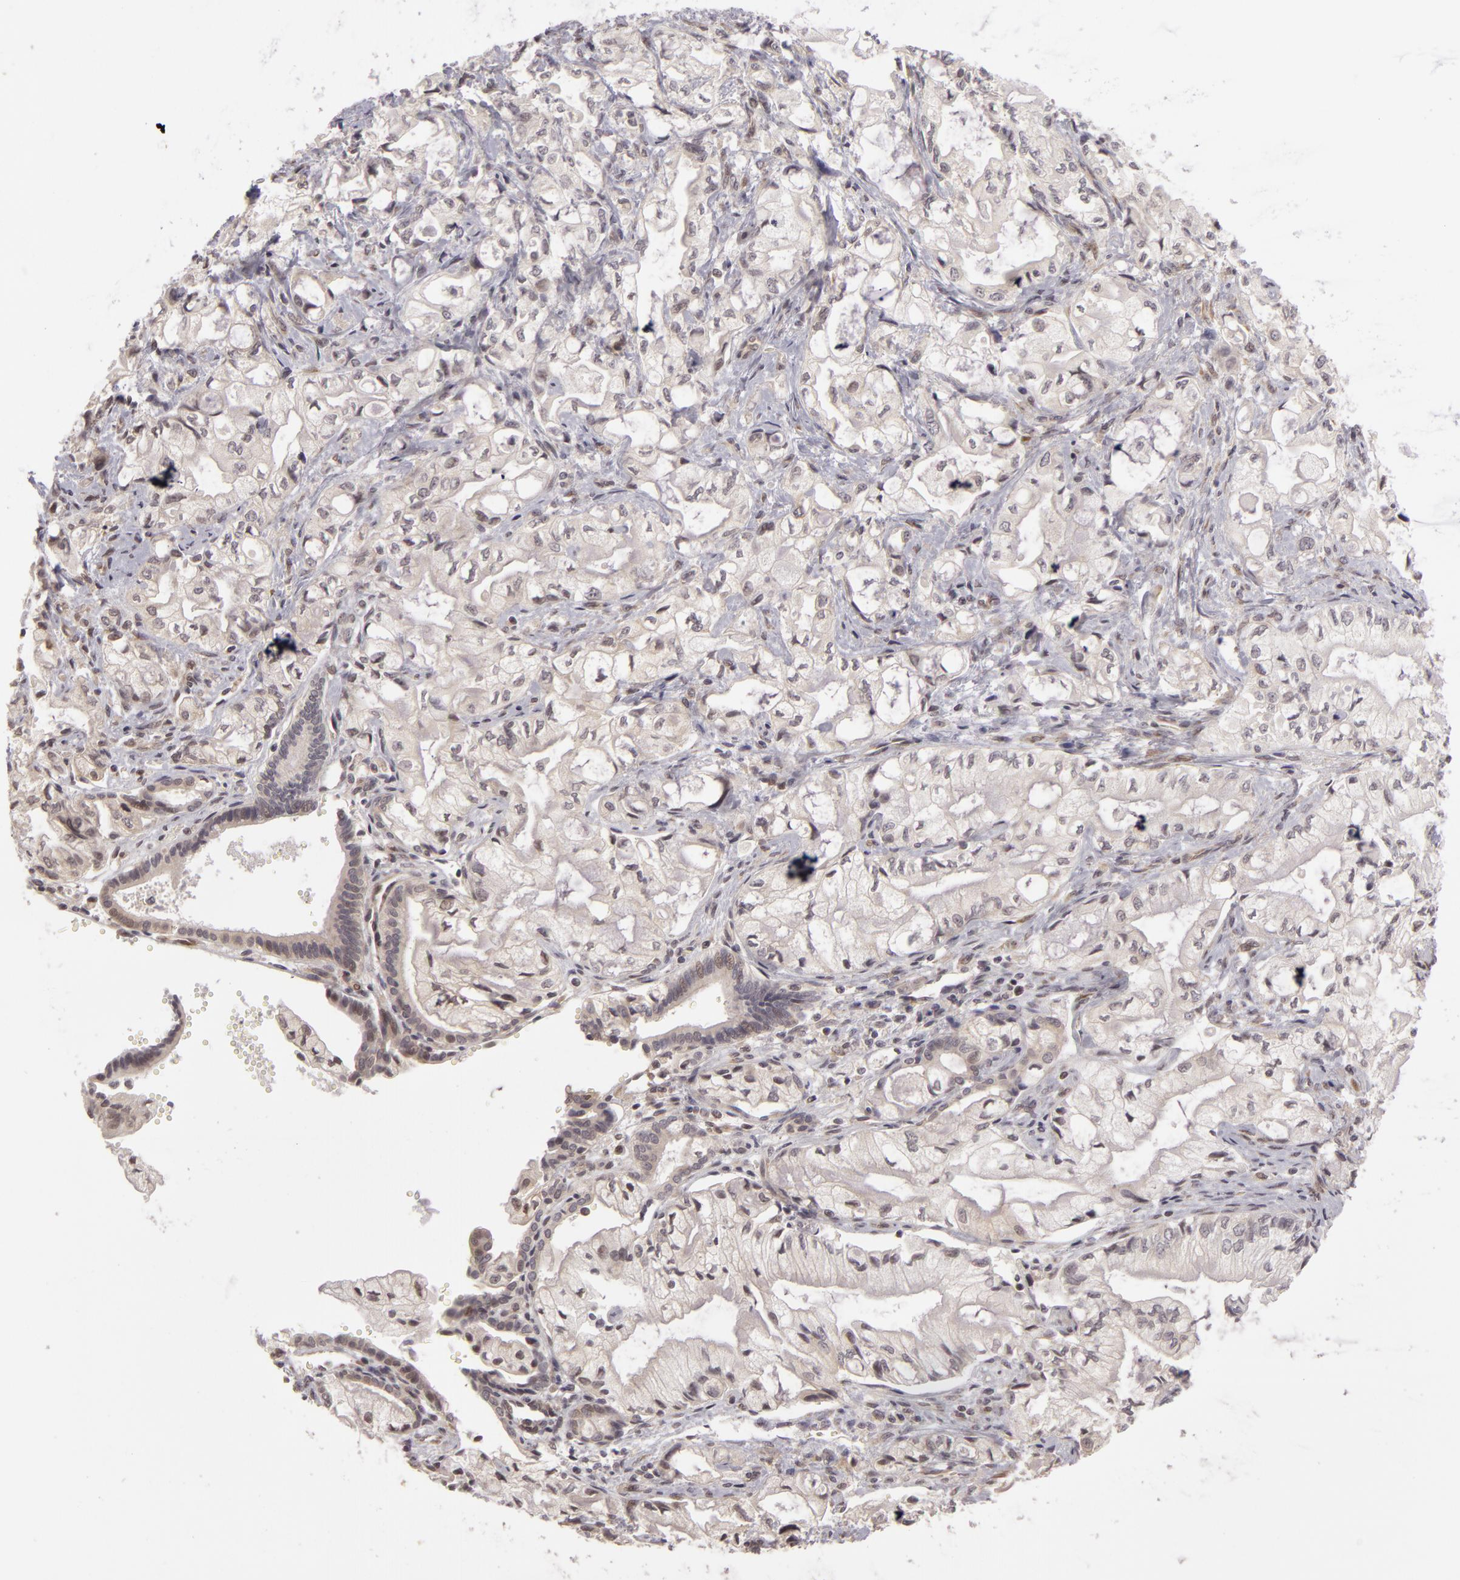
{"staining": {"intensity": "weak", "quantity": "<25%", "location": "cytoplasmic/membranous,nuclear"}, "tissue": "pancreatic cancer", "cell_type": "Tumor cells", "image_type": "cancer", "snomed": [{"axis": "morphology", "description": "Adenocarcinoma, NOS"}, {"axis": "topography", "description": "Pancreas"}], "caption": "Human adenocarcinoma (pancreatic) stained for a protein using immunohistochemistry shows no staining in tumor cells.", "gene": "ZNF133", "patient": {"sex": "male", "age": 79}}